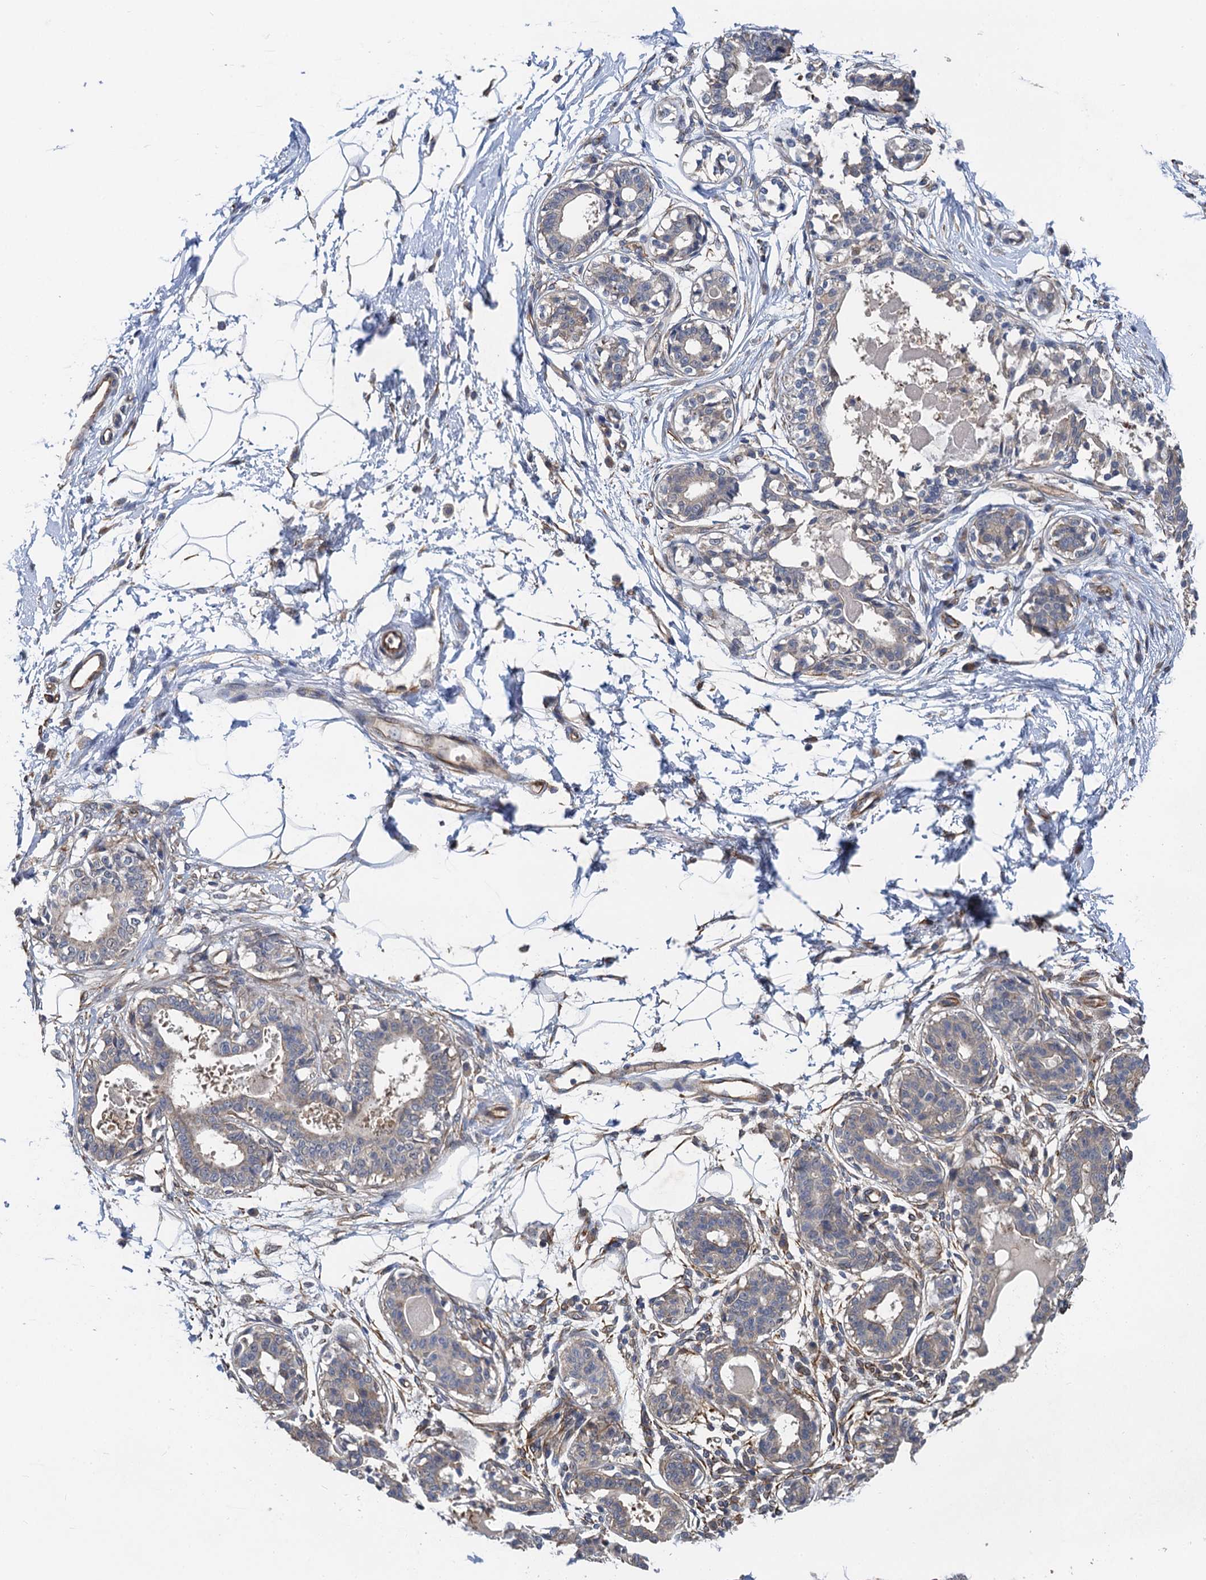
{"staining": {"intensity": "negative", "quantity": "none", "location": "none"}, "tissue": "breast", "cell_type": "Adipocytes", "image_type": "normal", "snomed": [{"axis": "morphology", "description": "Normal tissue, NOS"}, {"axis": "topography", "description": "Breast"}], "caption": "This is a micrograph of immunohistochemistry (IHC) staining of normal breast, which shows no staining in adipocytes.", "gene": "PJA2", "patient": {"sex": "female", "age": 45}}